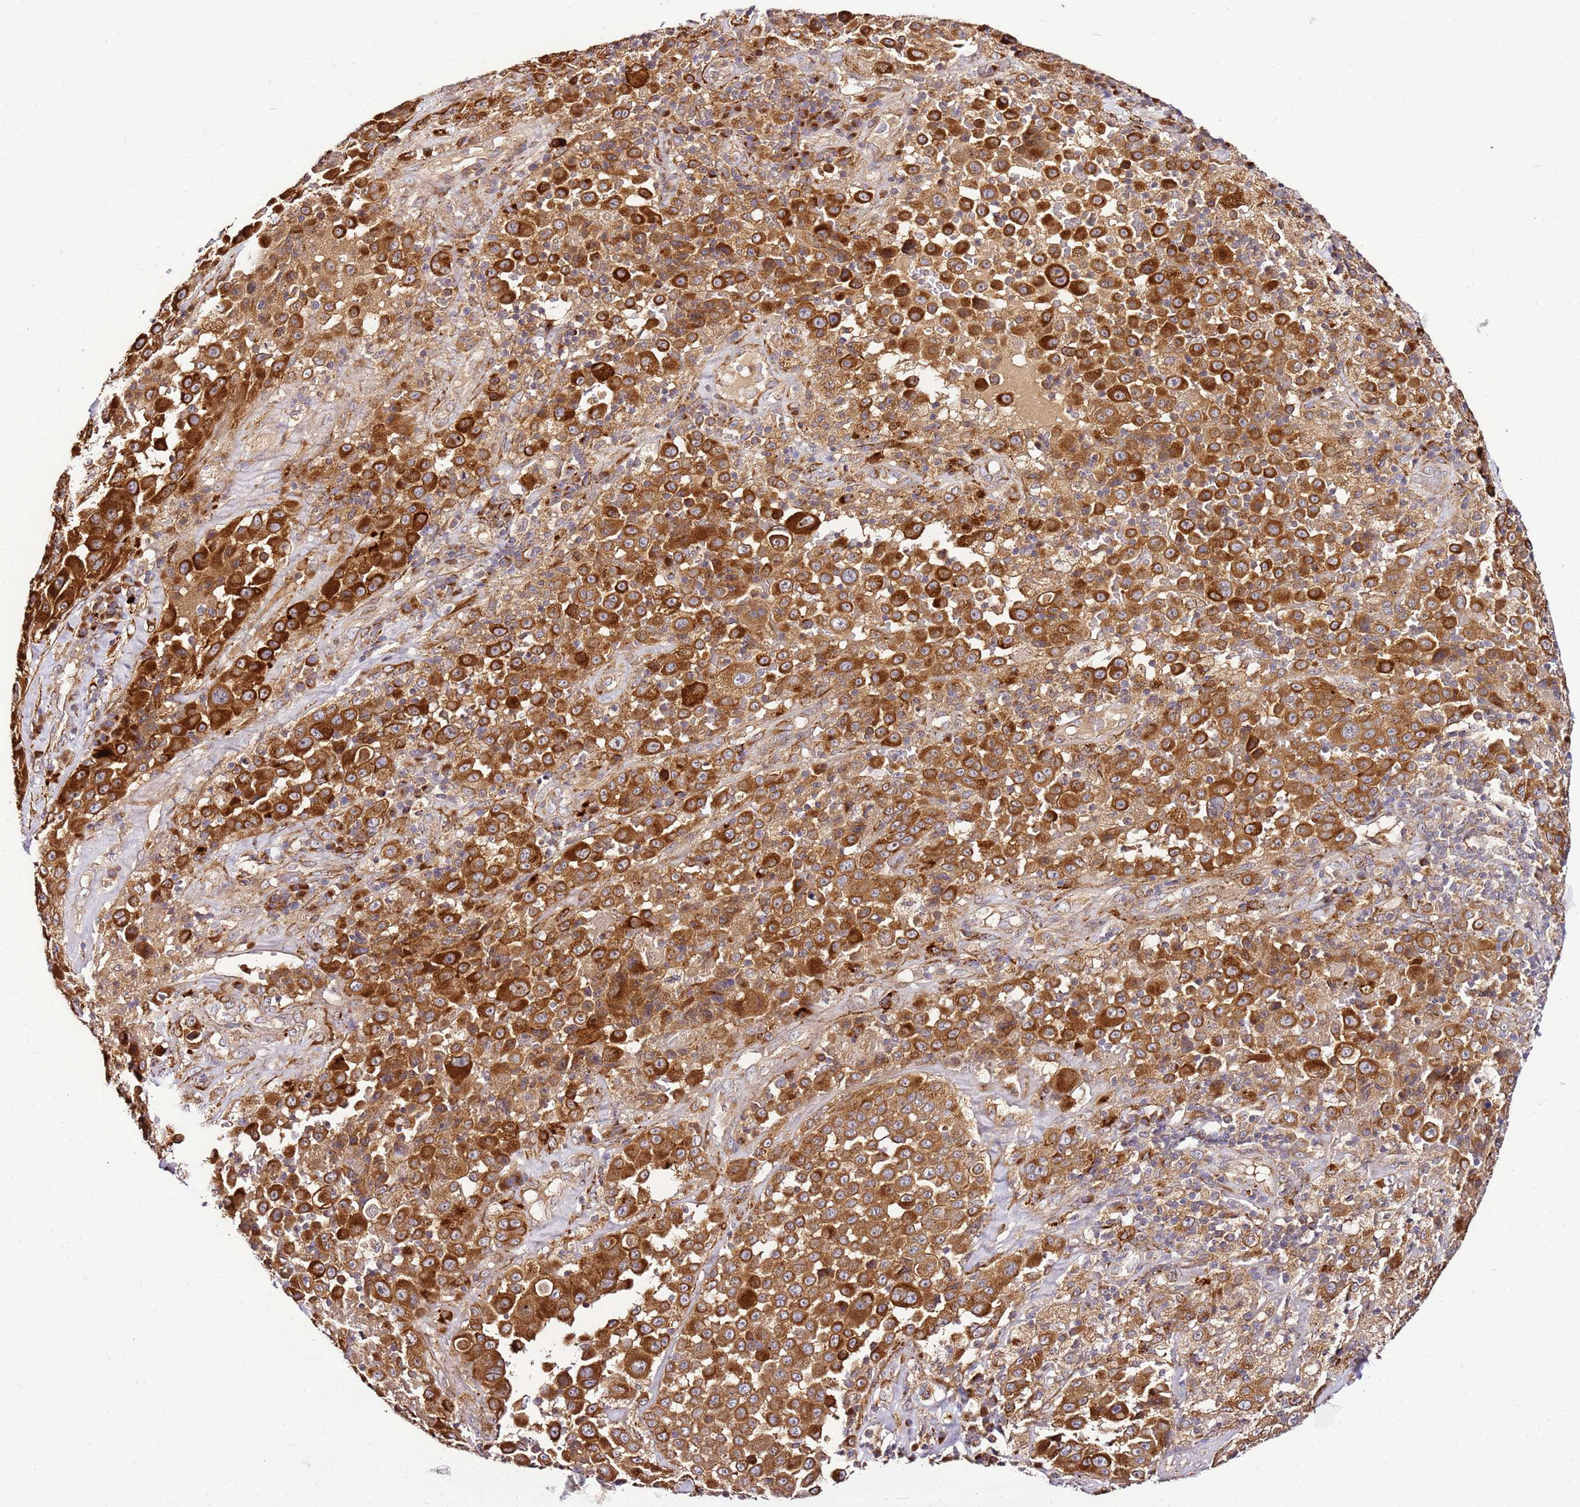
{"staining": {"intensity": "strong", "quantity": ">75%", "location": "cytoplasmic/membranous"}, "tissue": "melanoma", "cell_type": "Tumor cells", "image_type": "cancer", "snomed": [{"axis": "morphology", "description": "Malignant melanoma, Metastatic site"}, {"axis": "topography", "description": "Lymph node"}], "caption": "Immunohistochemistry (DAB (3,3'-diaminobenzidine)) staining of malignant melanoma (metastatic site) displays strong cytoplasmic/membranous protein positivity in about >75% of tumor cells.", "gene": "PVRIG", "patient": {"sex": "male", "age": 62}}